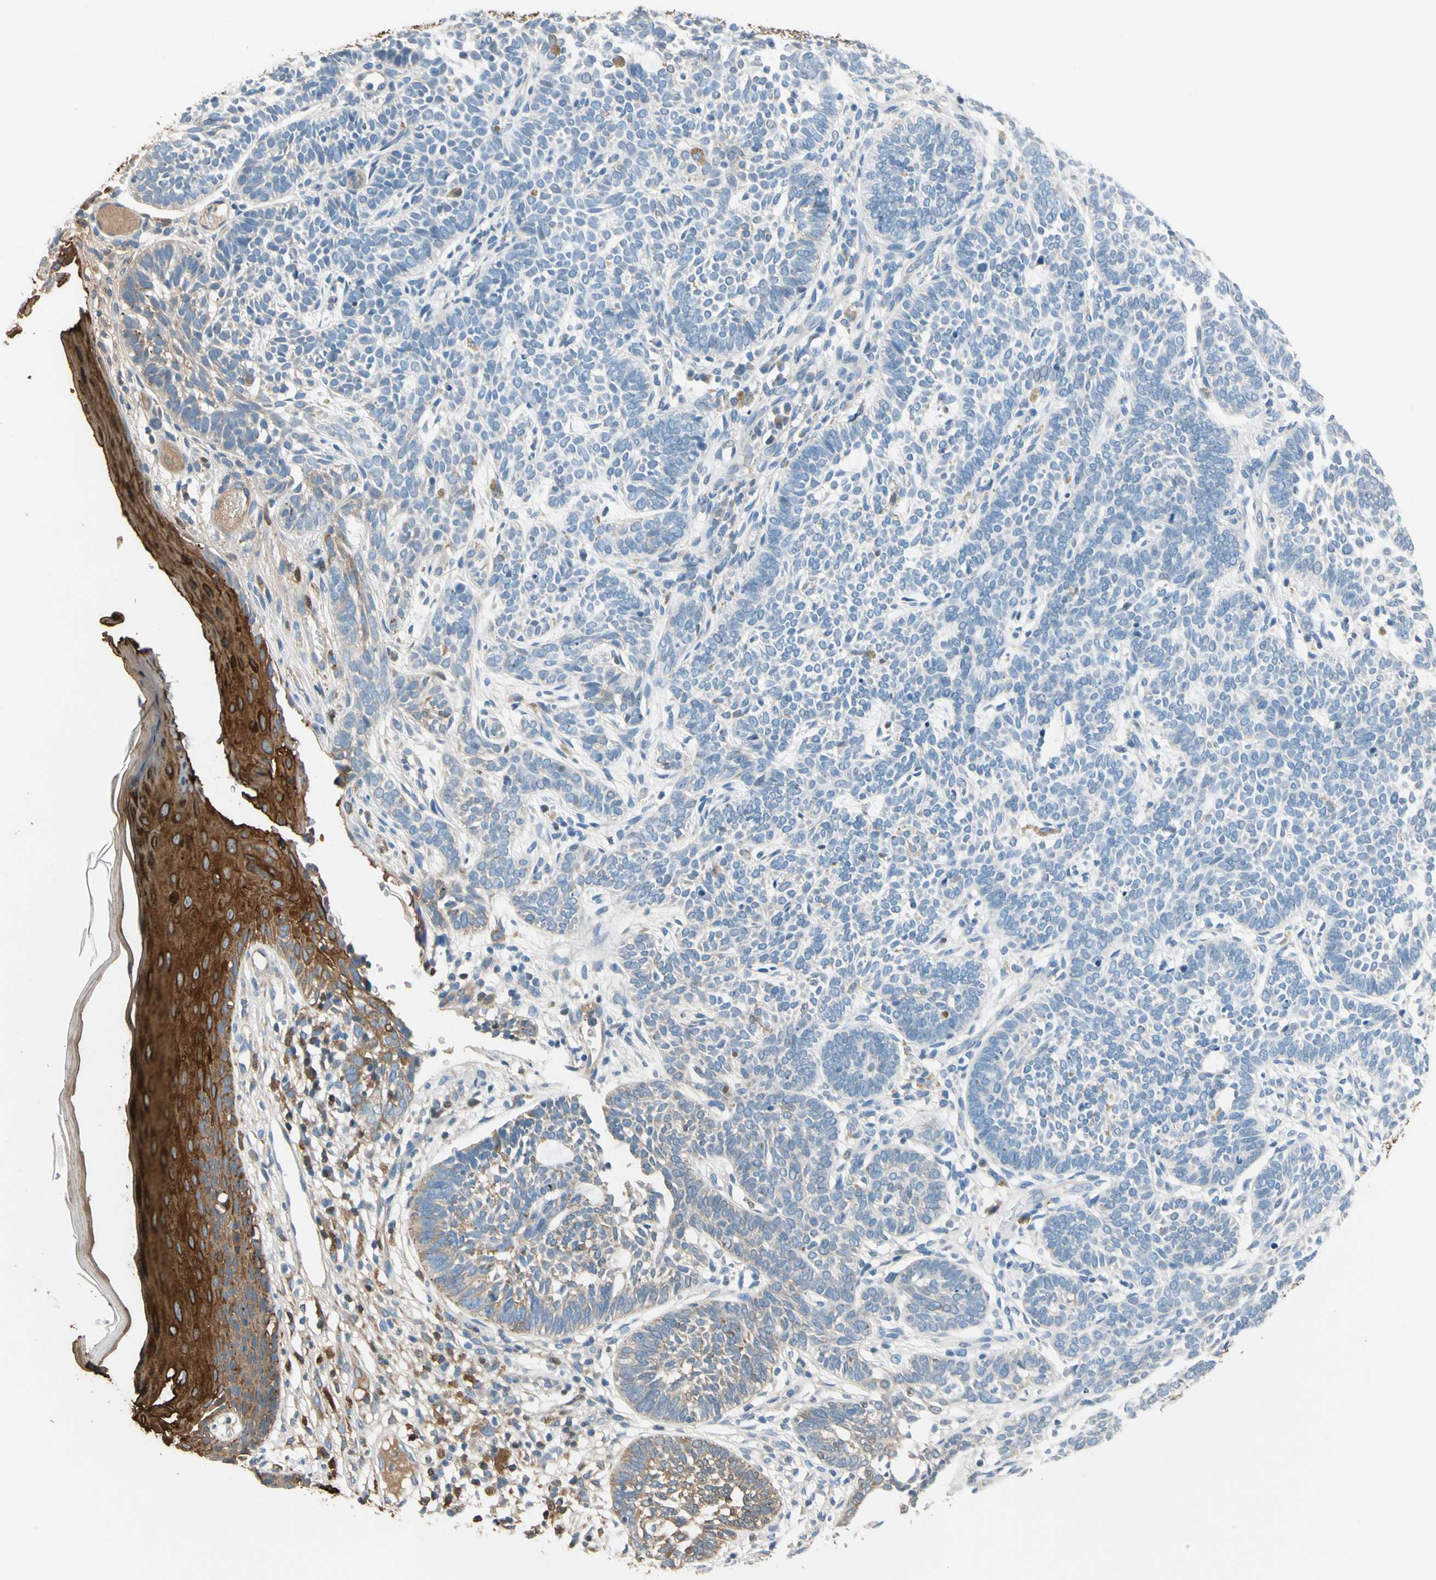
{"staining": {"intensity": "moderate", "quantity": "<25%", "location": "cytoplasmic/membranous"}, "tissue": "skin cancer", "cell_type": "Tumor cells", "image_type": "cancer", "snomed": [{"axis": "morphology", "description": "Normal tissue, NOS"}, {"axis": "morphology", "description": "Basal cell carcinoma"}, {"axis": "topography", "description": "Skin"}], "caption": "Tumor cells exhibit low levels of moderate cytoplasmic/membranous expression in about <25% of cells in skin cancer.", "gene": "STK40", "patient": {"sex": "male", "age": 87}}